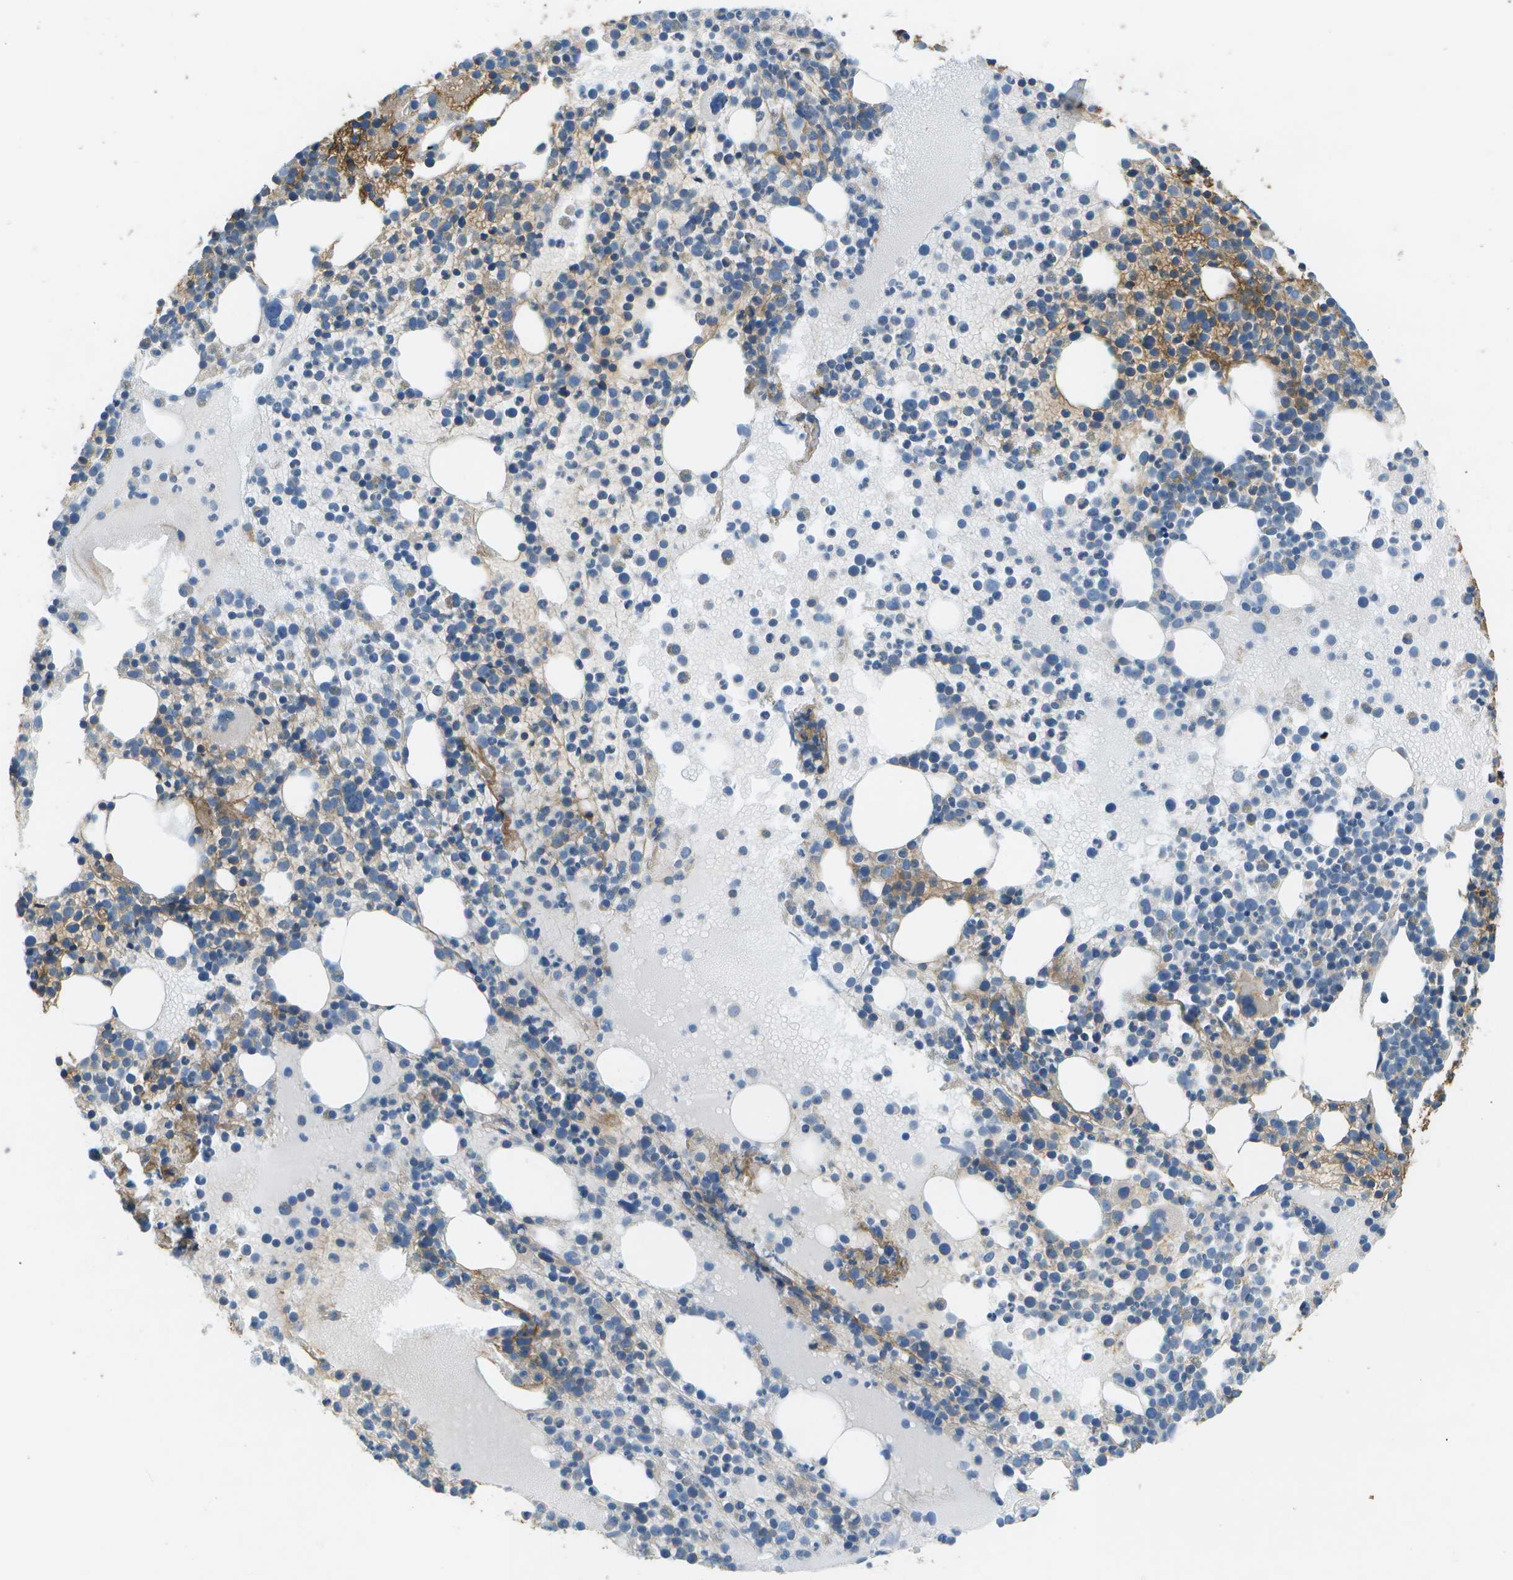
{"staining": {"intensity": "moderate", "quantity": "<25%", "location": "cytoplasmic/membranous"}, "tissue": "bone marrow", "cell_type": "Hematopoietic cells", "image_type": "normal", "snomed": [{"axis": "morphology", "description": "Normal tissue, NOS"}, {"axis": "morphology", "description": "Inflammation, NOS"}, {"axis": "topography", "description": "Bone marrow"}], "caption": "DAB immunohistochemical staining of unremarkable human bone marrow displays moderate cytoplasmic/membranous protein expression in about <25% of hematopoietic cells.", "gene": "CTIF", "patient": {"sex": "male", "age": 58}}